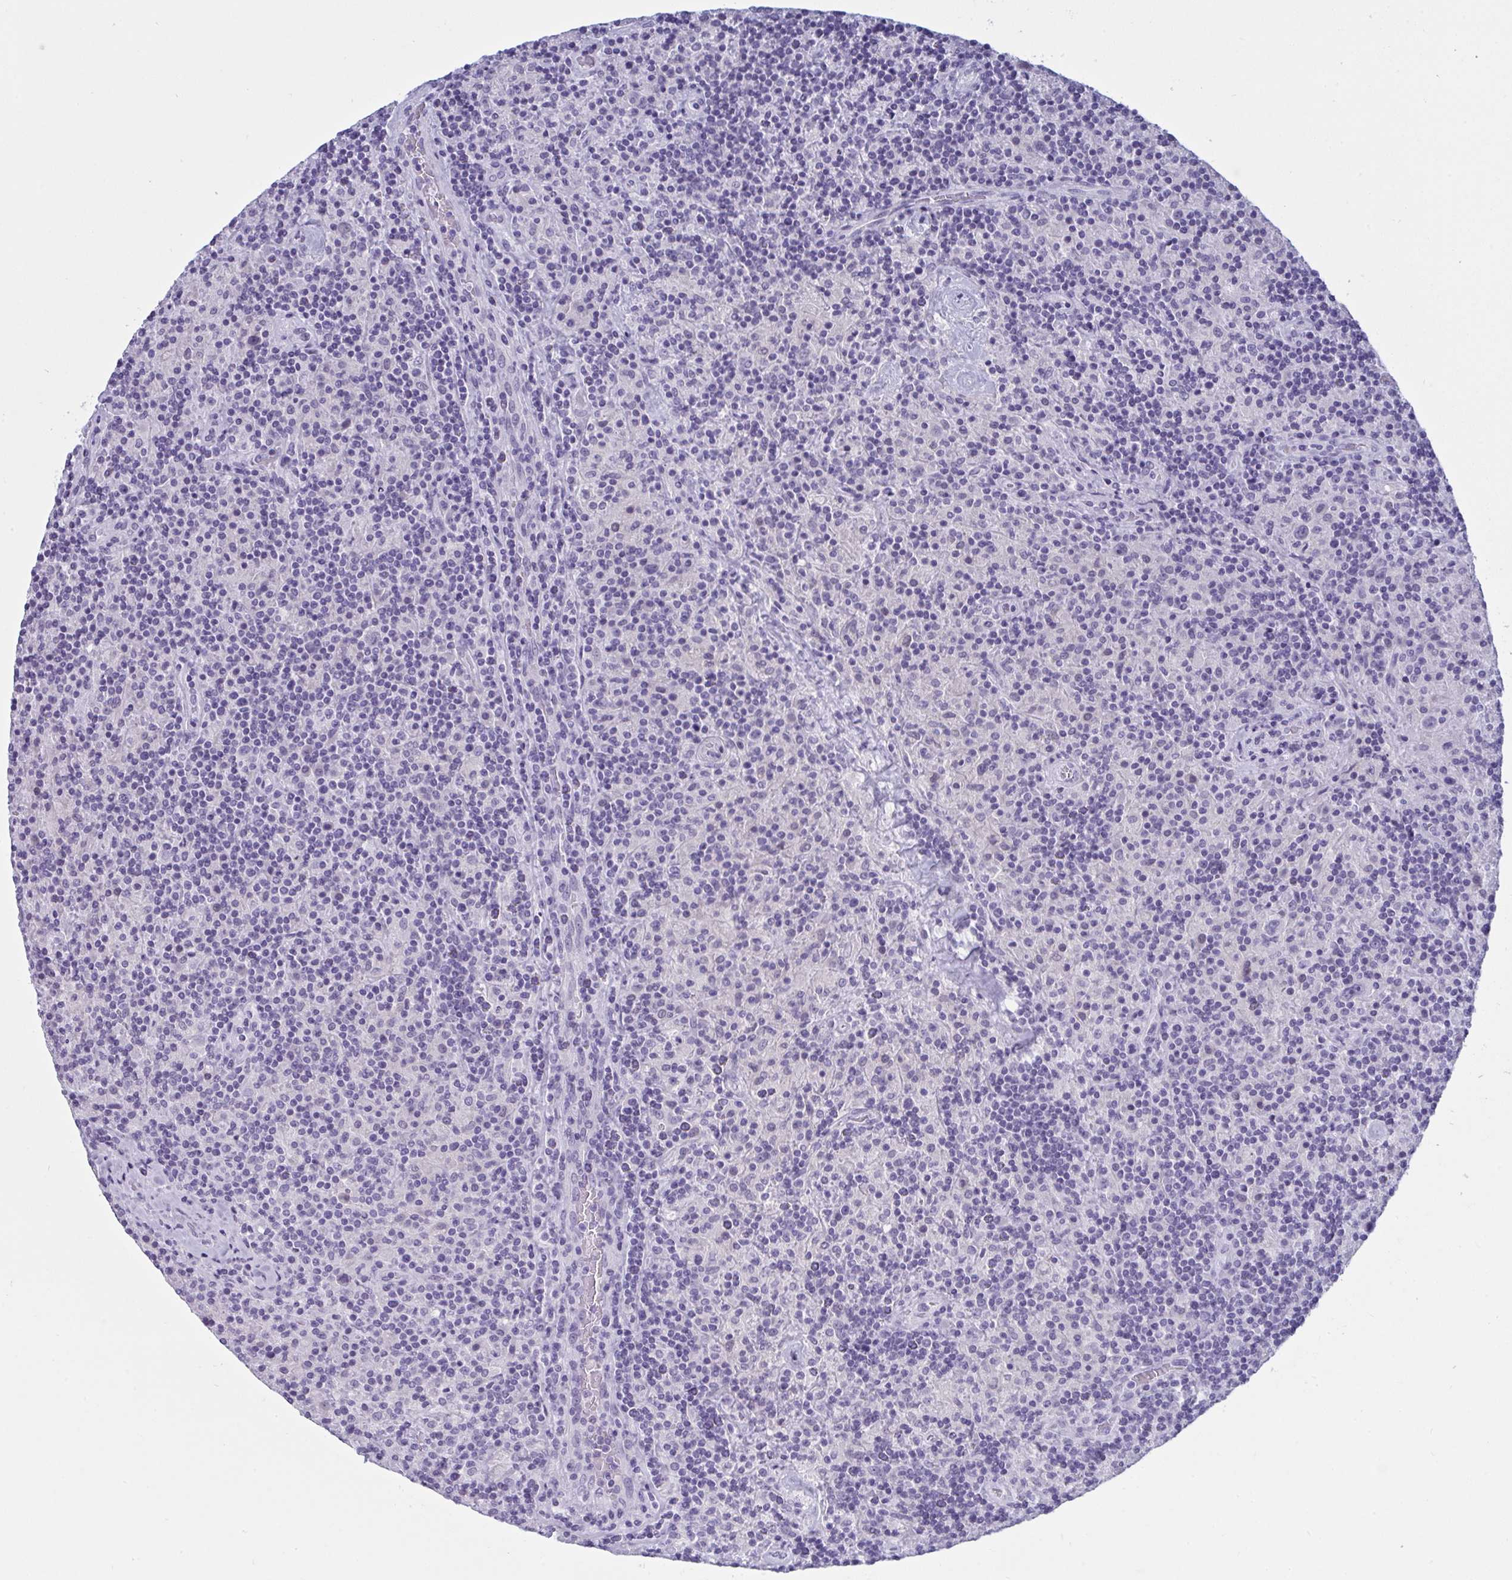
{"staining": {"intensity": "negative", "quantity": "none", "location": "none"}, "tissue": "lymphoma", "cell_type": "Tumor cells", "image_type": "cancer", "snomed": [{"axis": "morphology", "description": "Hodgkin's disease, NOS"}, {"axis": "topography", "description": "Lymph node"}], "caption": "Immunohistochemical staining of human lymphoma demonstrates no significant positivity in tumor cells.", "gene": "PRDM9", "patient": {"sex": "male", "age": 70}}